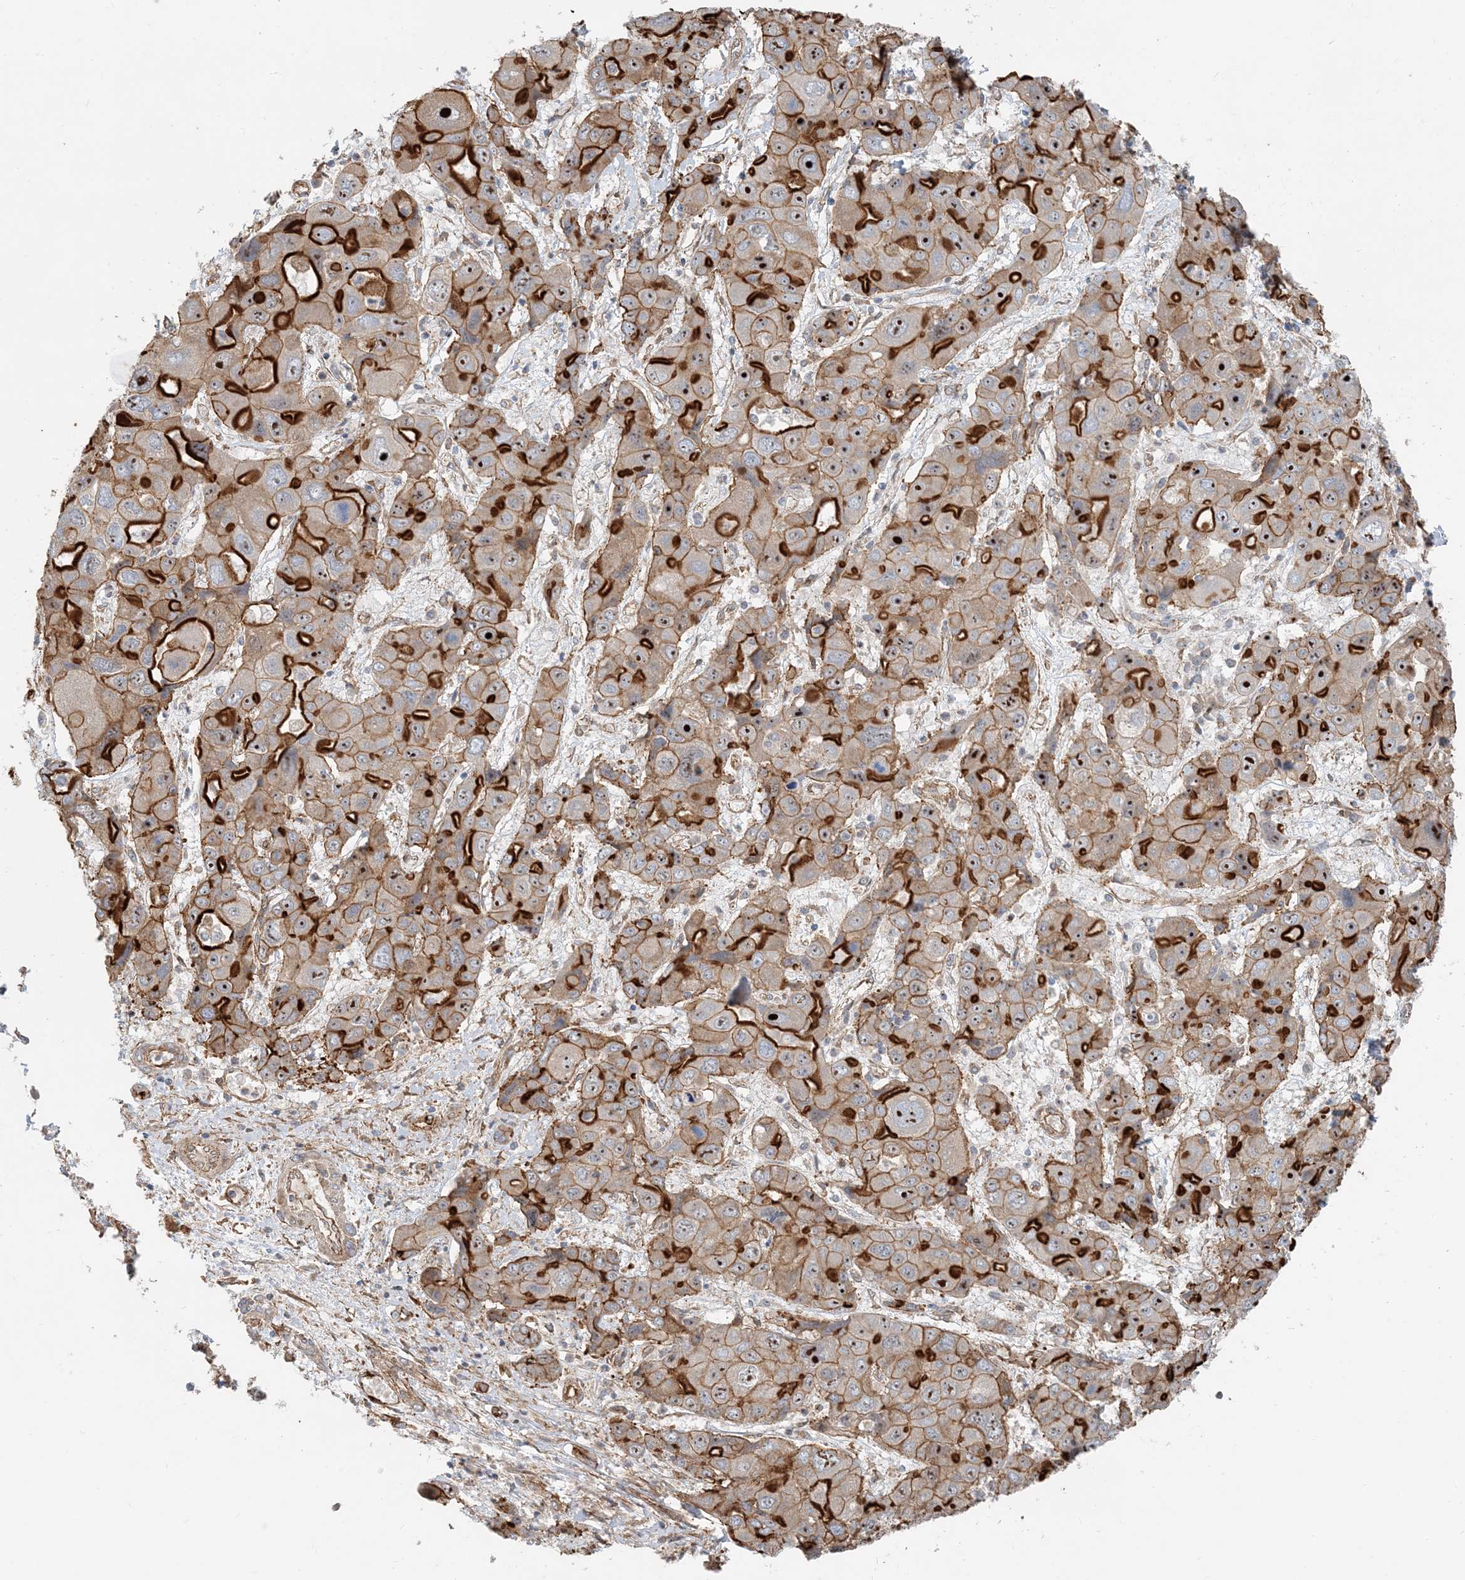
{"staining": {"intensity": "strong", "quantity": "25%-75%", "location": "cytoplasmic/membranous"}, "tissue": "liver cancer", "cell_type": "Tumor cells", "image_type": "cancer", "snomed": [{"axis": "morphology", "description": "Cholangiocarcinoma"}, {"axis": "topography", "description": "Liver"}], "caption": "Cholangiocarcinoma (liver) stained with a protein marker shows strong staining in tumor cells.", "gene": "MYL5", "patient": {"sex": "male", "age": 67}}